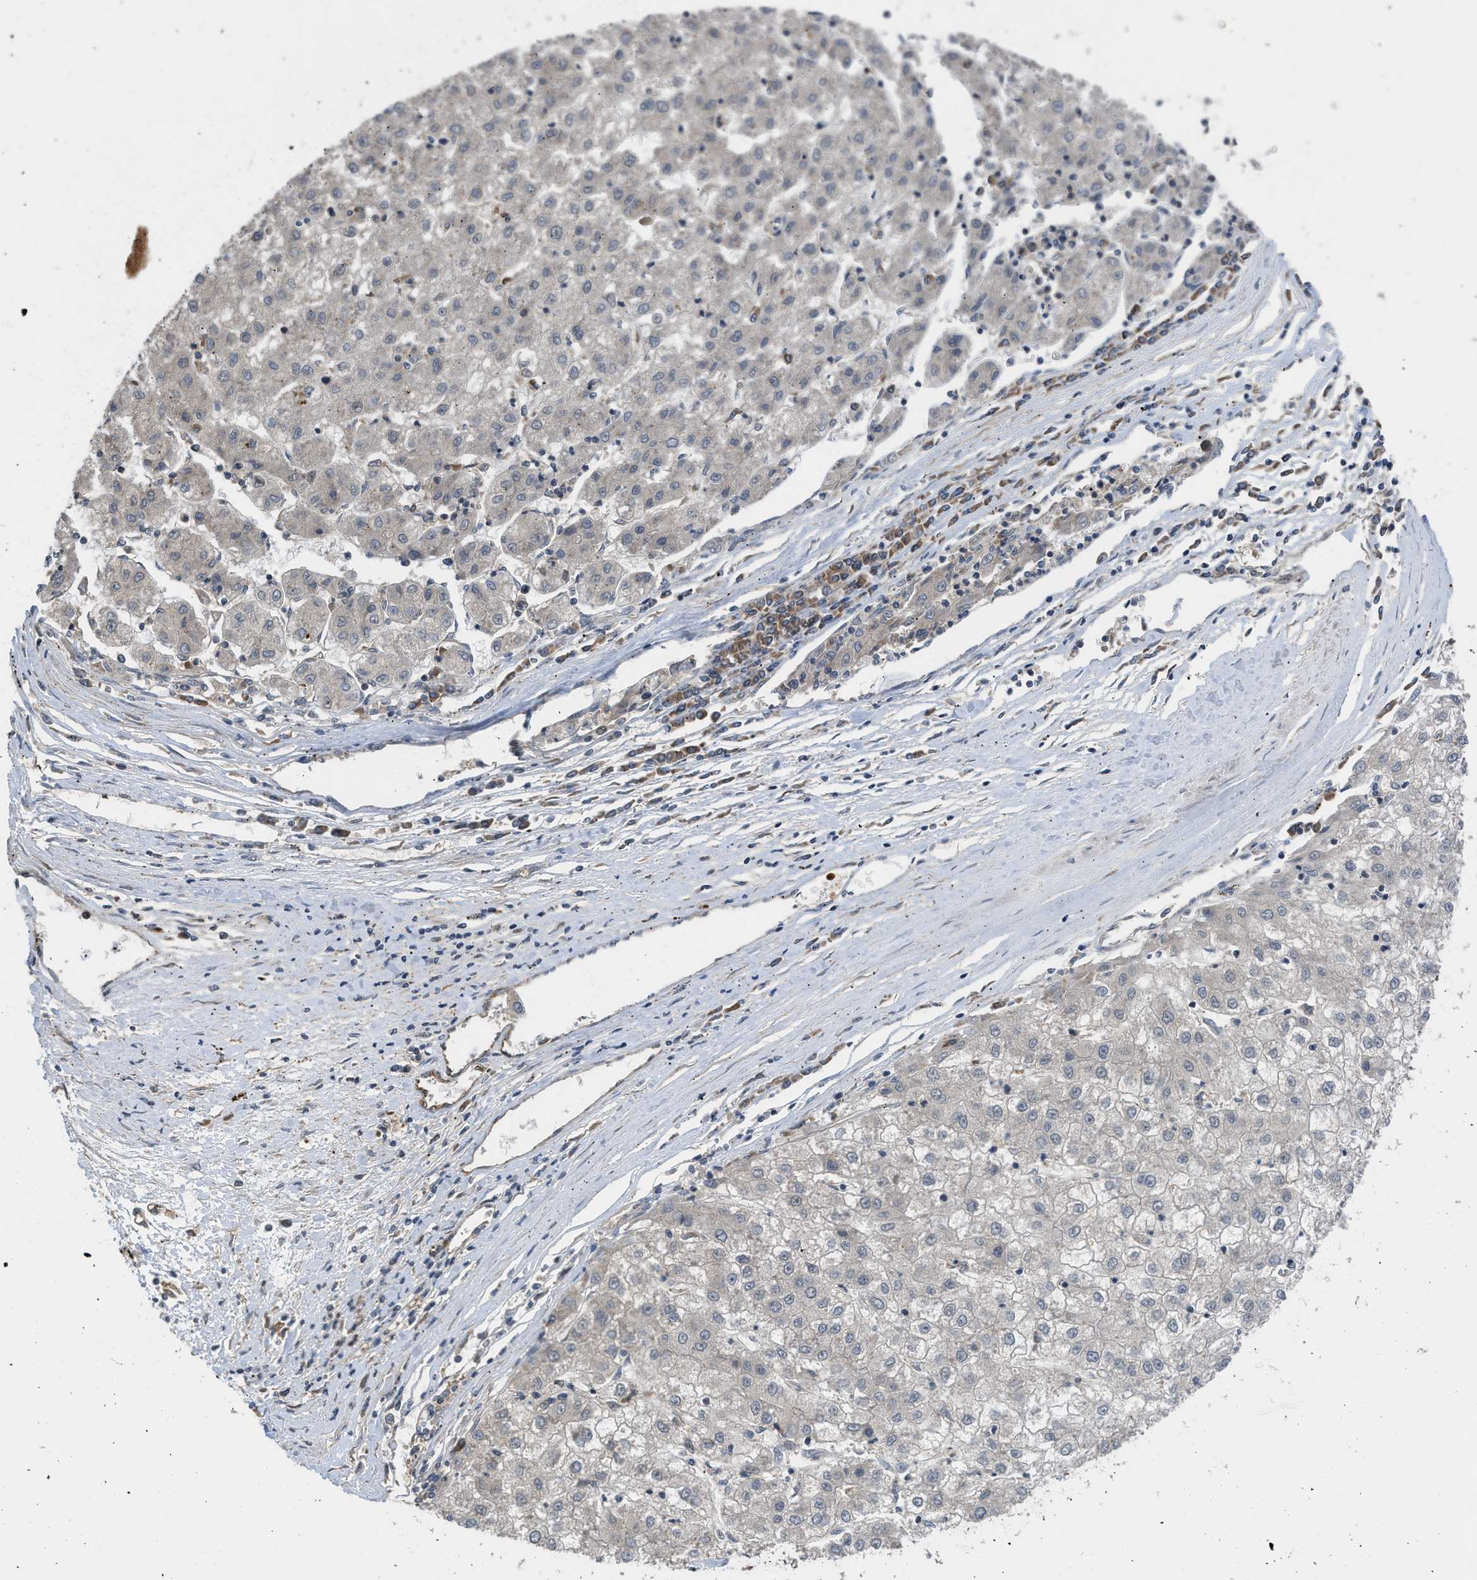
{"staining": {"intensity": "negative", "quantity": "none", "location": "none"}, "tissue": "liver cancer", "cell_type": "Tumor cells", "image_type": "cancer", "snomed": [{"axis": "morphology", "description": "Carcinoma, Hepatocellular, NOS"}, {"axis": "topography", "description": "Liver"}], "caption": "This is an IHC micrograph of human liver hepatocellular carcinoma. There is no expression in tumor cells.", "gene": "GPATCH2L", "patient": {"sex": "male", "age": 72}}